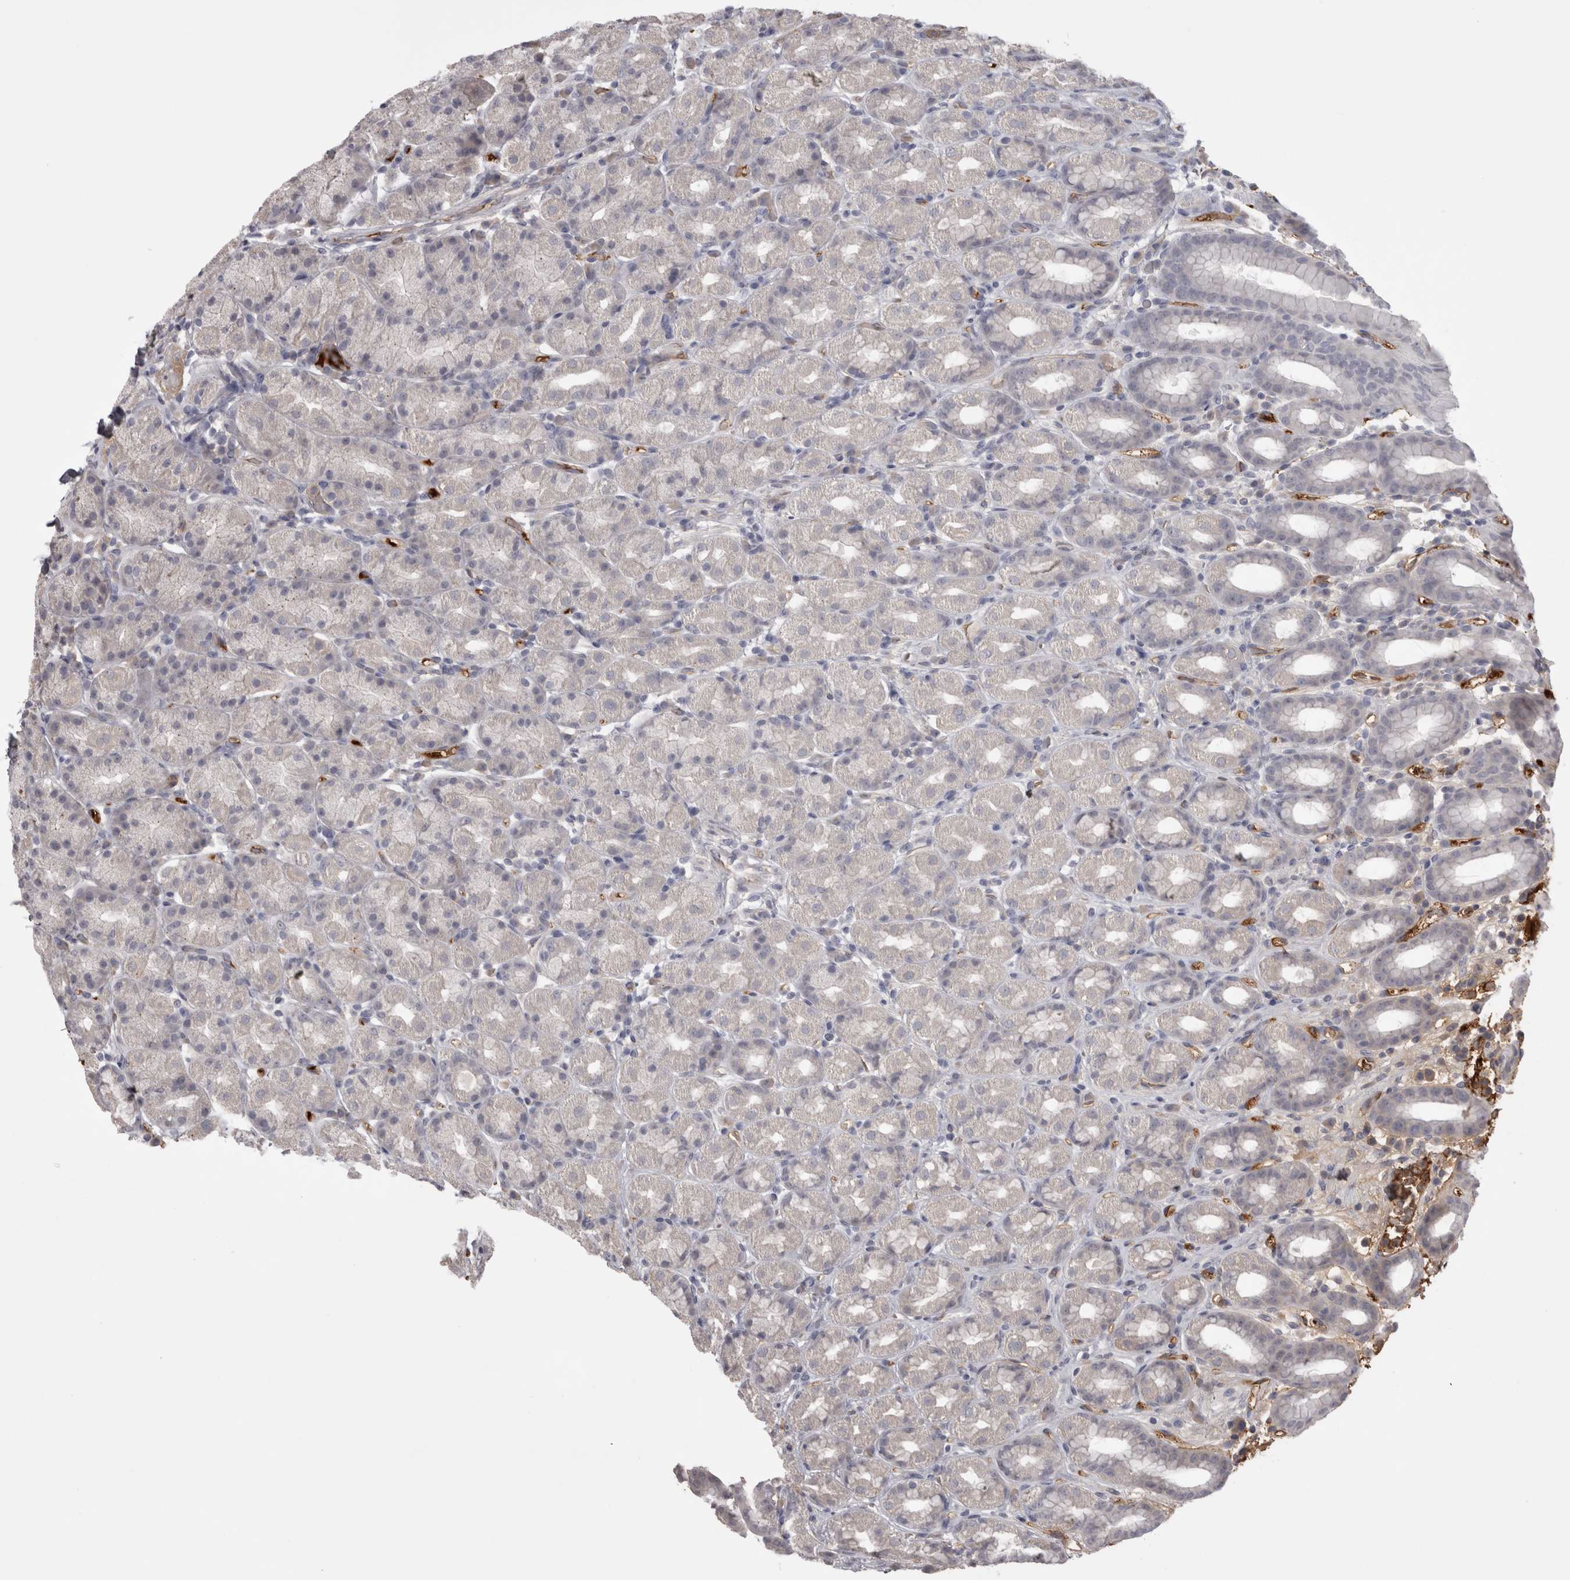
{"staining": {"intensity": "moderate", "quantity": "<25%", "location": "cytoplasmic/membranous"}, "tissue": "stomach", "cell_type": "Glandular cells", "image_type": "normal", "snomed": [{"axis": "morphology", "description": "Normal tissue, NOS"}, {"axis": "topography", "description": "Stomach, upper"}], "caption": "Immunohistochemical staining of normal human stomach displays low levels of moderate cytoplasmic/membranous staining in about <25% of glandular cells.", "gene": "SAA4", "patient": {"sex": "male", "age": 68}}